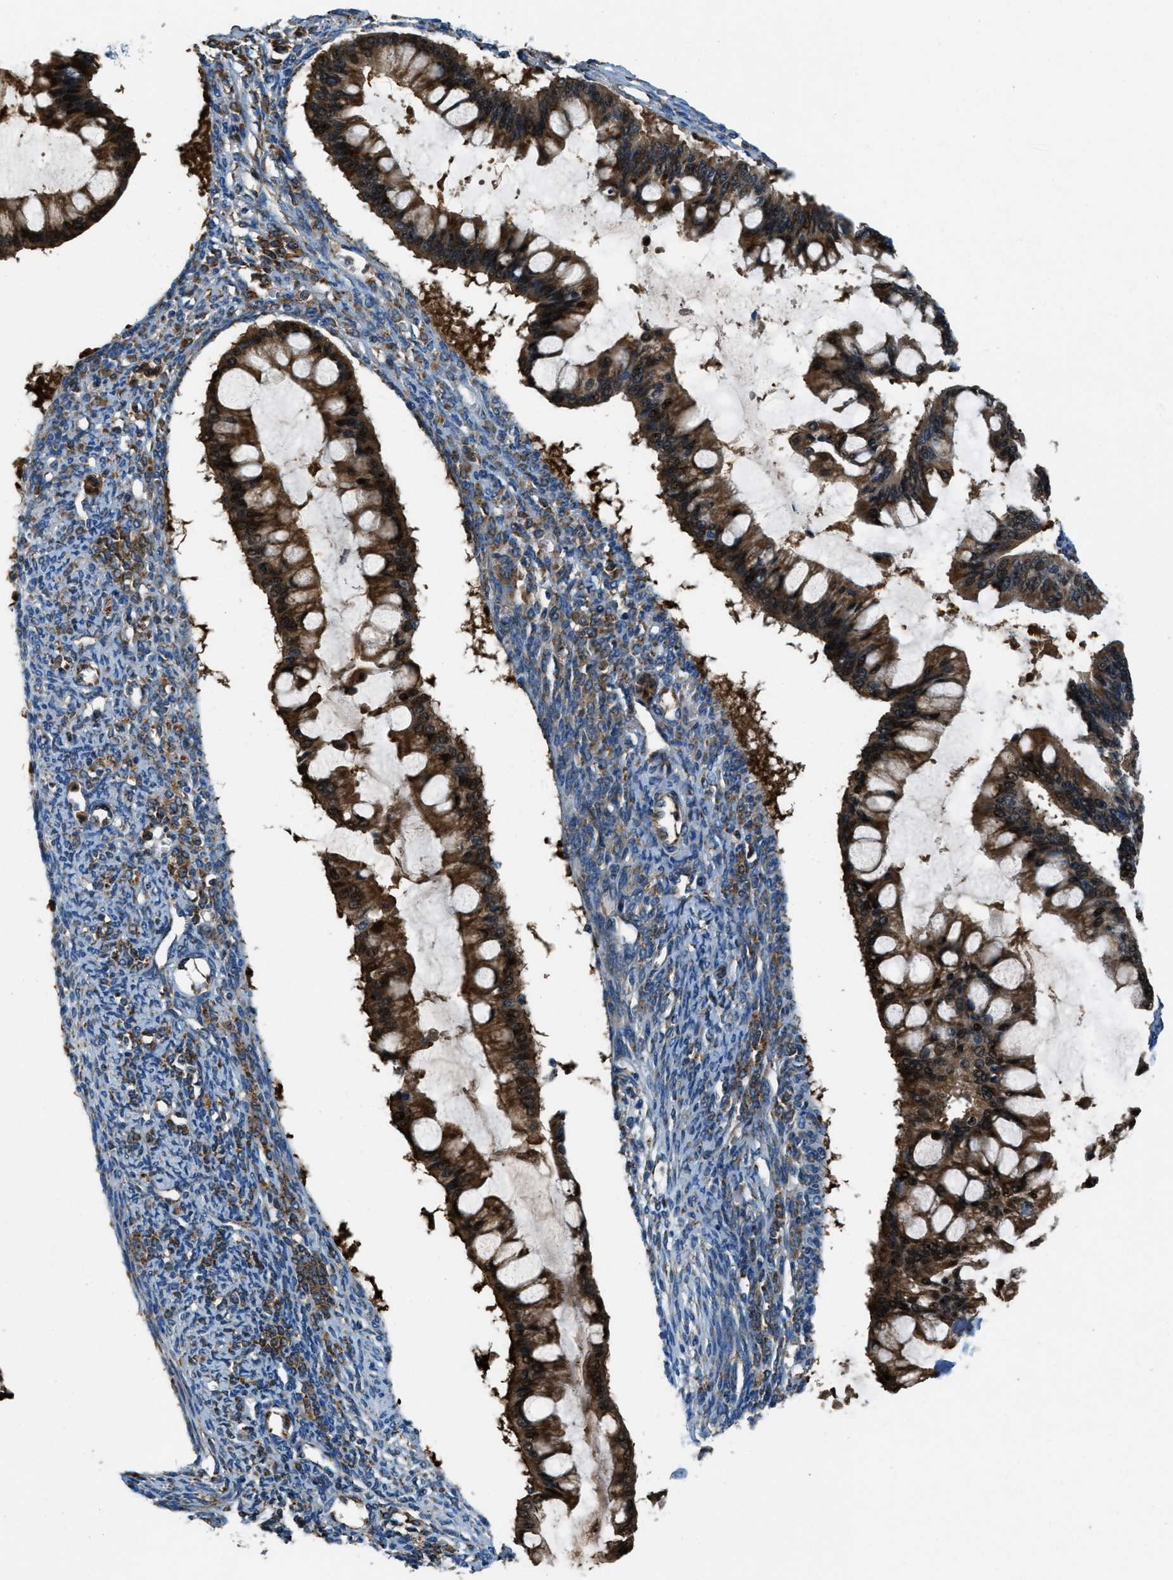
{"staining": {"intensity": "strong", "quantity": ">75%", "location": "cytoplasmic/membranous,nuclear"}, "tissue": "ovarian cancer", "cell_type": "Tumor cells", "image_type": "cancer", "snomed": [{"axis": "morphology", "description": "Cystadenocarcinoma, mucinous, NOS"}, {"axis": "topography", "description": "Ovary"}], "caption": "Immunohistochemistry (IHC) staining of ovarian cancer (mucinous cystadenocarcinoma), which demonstrates high levels of strong cytoplasmic/membranous and nuclear positivity in approximately >75% of tumor cells indicating strong cytoplasmic/membranous and nuclear protein expression. The staining was performed using DAB (3,3'-diaminobenzidine) (brown) for protein detection and nuclei were counterstained in hematoxylin (blue).", "gene": "GIMAP8", "patient": {"sex": "female", "age": 73}}